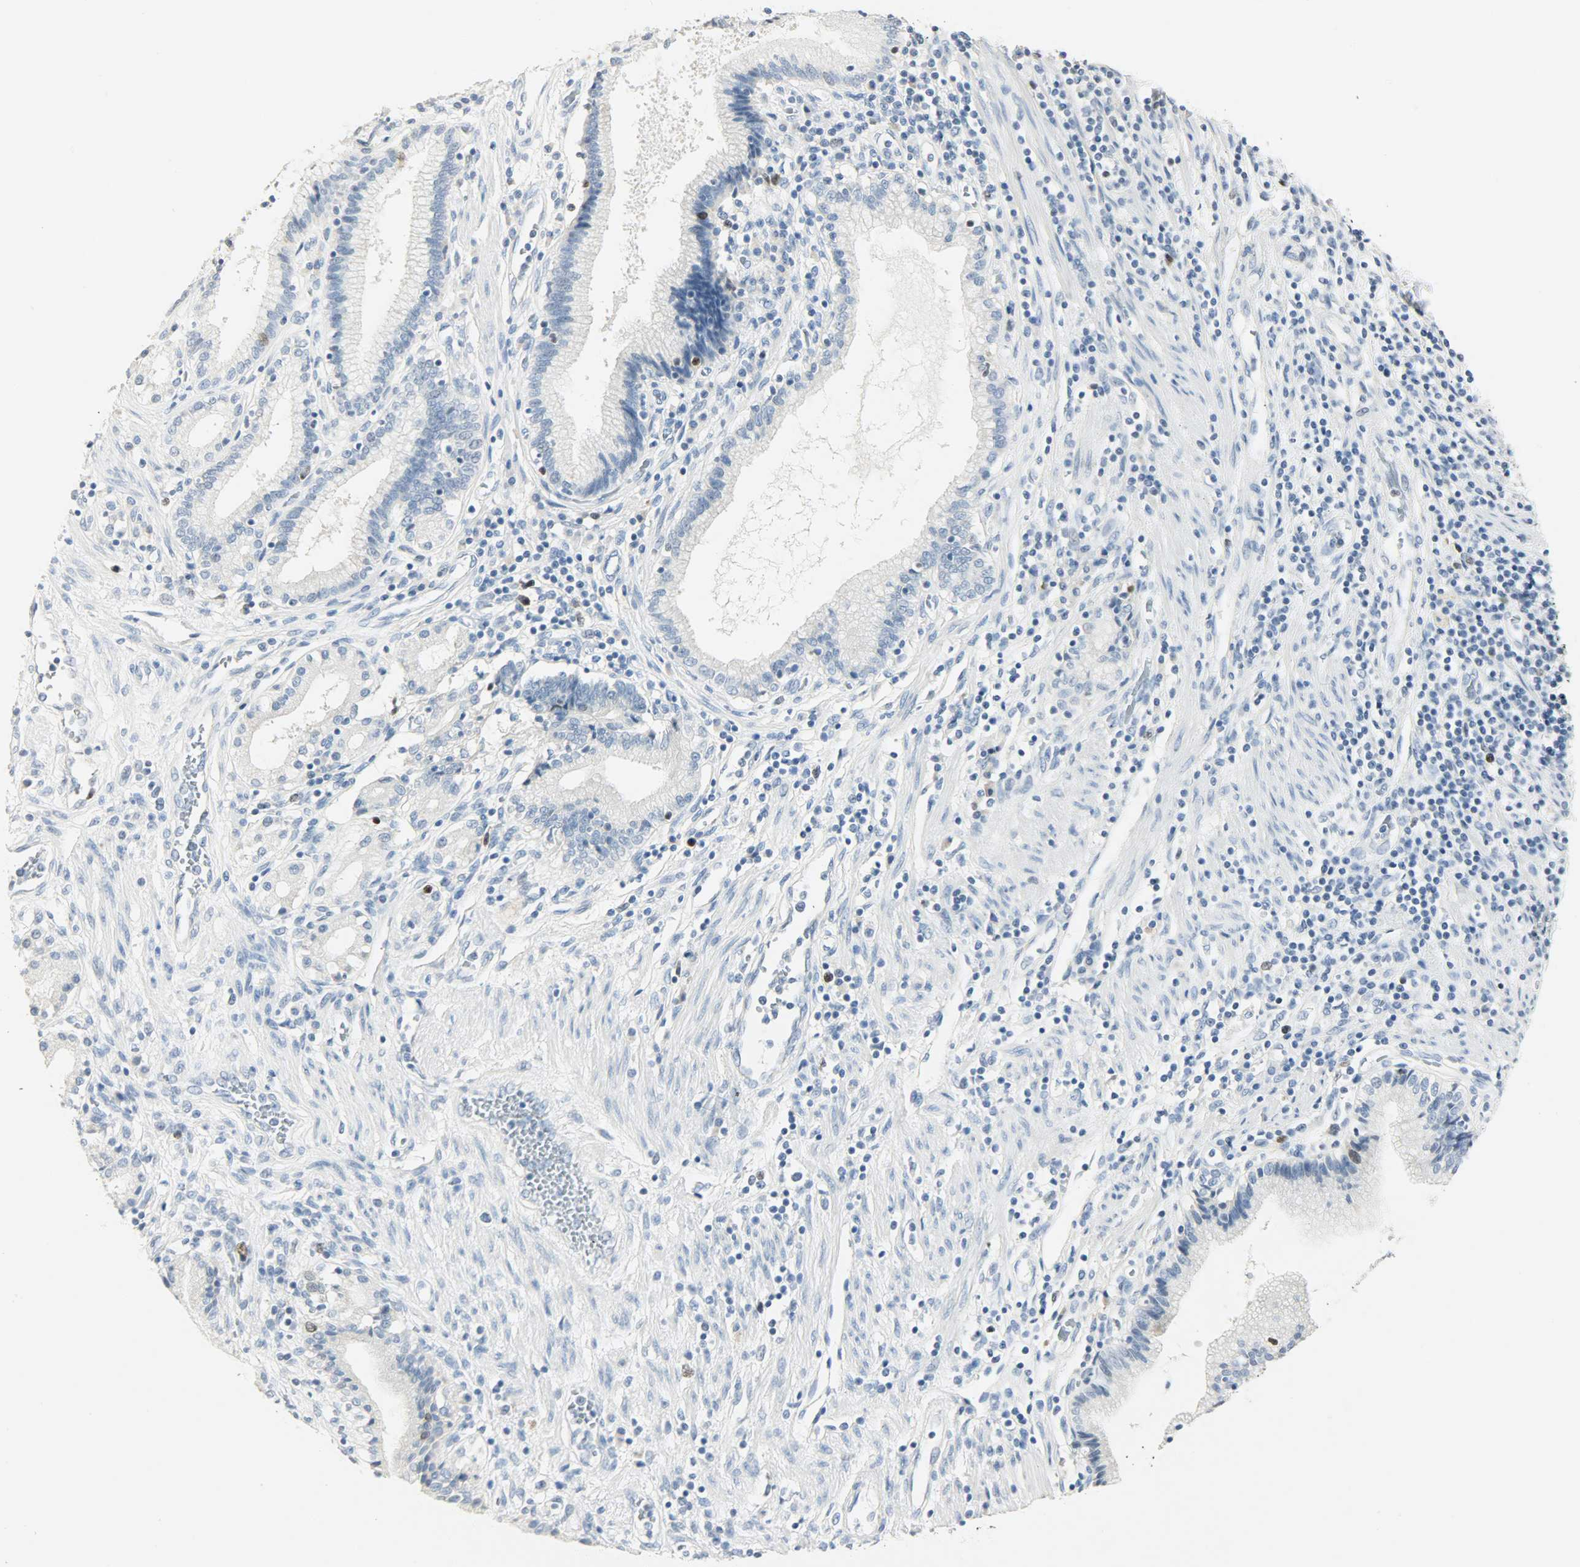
{"staining": {"intensity": "negative", "quantity": "none", "location": "none"}, "tissue": "pancreatic cancer", "cell_type": "Tumor cells", "image_type": "cancer", "snomed": [{"axis": "morphology", "description": "Adenocarcinoma, NOS"}, {"axis": "topography", "description": "Pancreas"}], "caption": "Immunohistochemical staining of human adenocarcinoma (pancreatic) demonstrates no significant positivity in tumor cells.", "gene": "HELLS", "patient": {"sex": "female", "age": 48}}